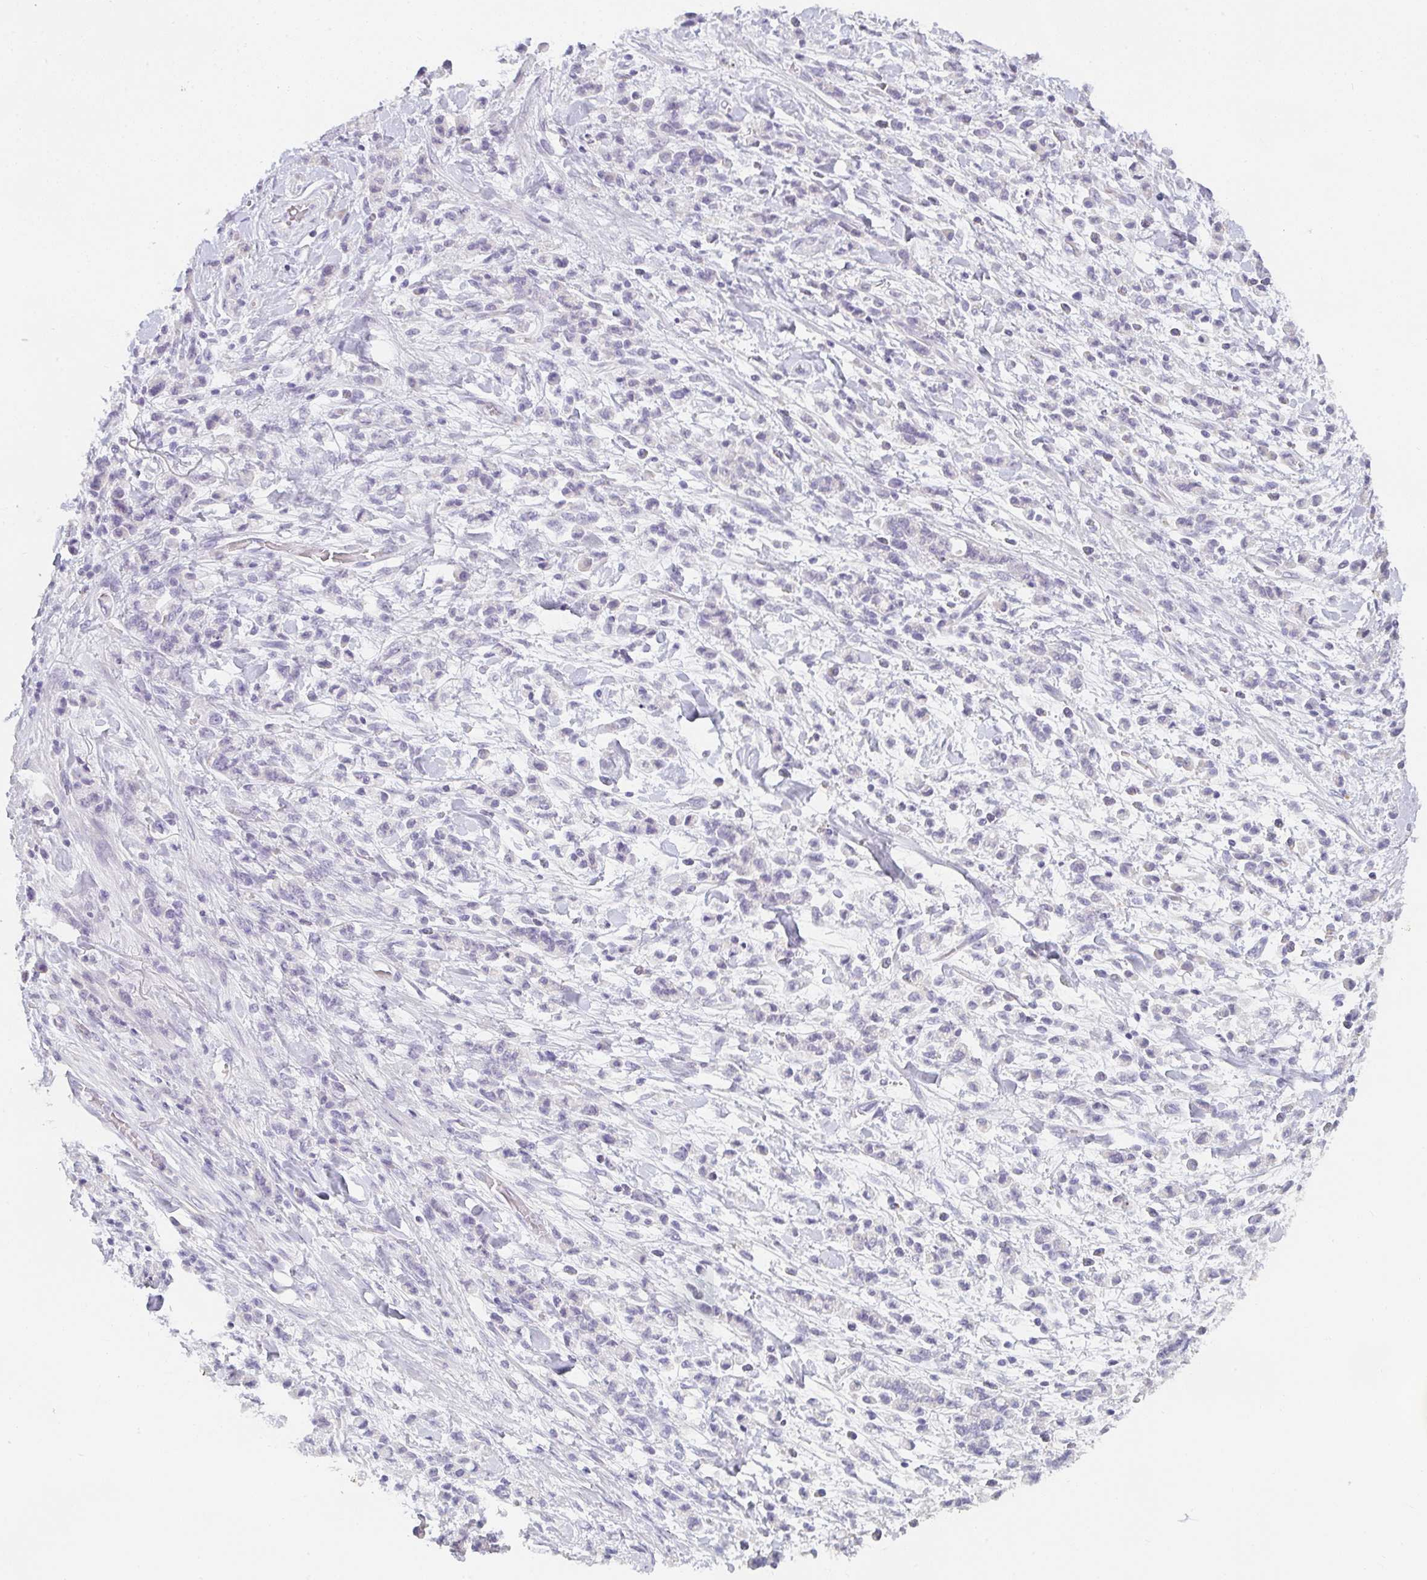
{"staining": {"intensity": "negative", "quantity": "none", "location": "none"}, "tissue": "stomach cancer", "cell_type": "Tumor cells", "image_type": "cancer", "snomed": [{"axis": "morphology", "description": "Adenocarcinoma, NOS"}, {"axis": "topography", "description": "Stomach"}], "caption": "Immunohistochemical staining of human stomach adenocarcinoma shows no significant staining in tumor cells.", "gene": "C1QTNF8", "patient": {"sex": "male", "age": 76}}